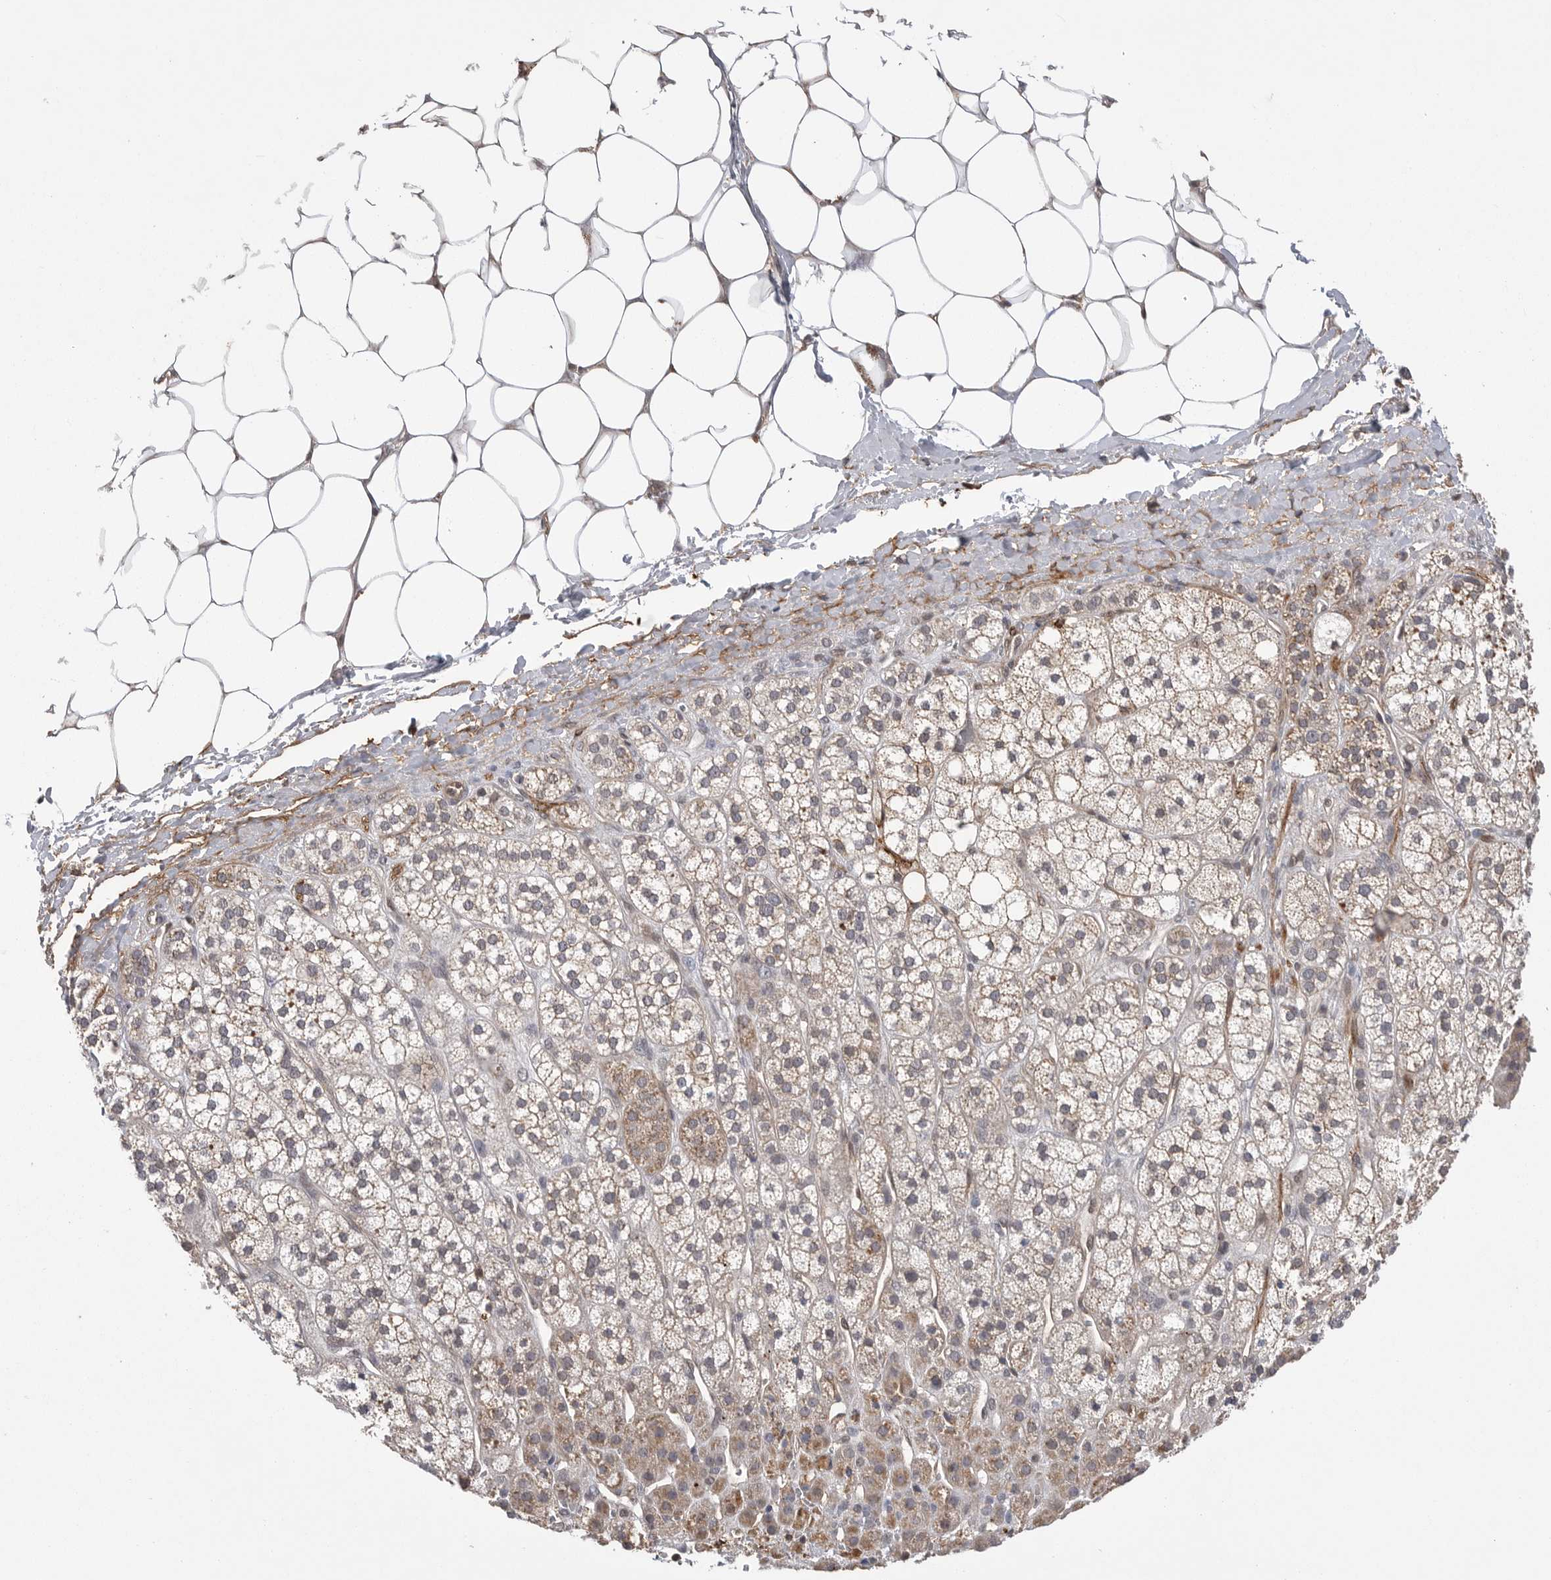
{"staining": {"intensity": "weak", "quantity": ">75%", "location": "cytoplasmic/membranous"}, "tissue": "adrenal gland", "cell_type": "Glandular cells", "image_type": "normal", "snomed": [{"axis": "morphology", "description": "Normal tissue, NOS"}, {"axis": "topography", "description": "Adrenal gland"}], "caption": "DAB immunohistochemical staining of benign human adrenal gland displays weak cytoplasmic/membranous protein staining in approximately >75% of glandular cells.", "gene": "NECTIN1", "patient": {"sex": "male", "age": 56}}